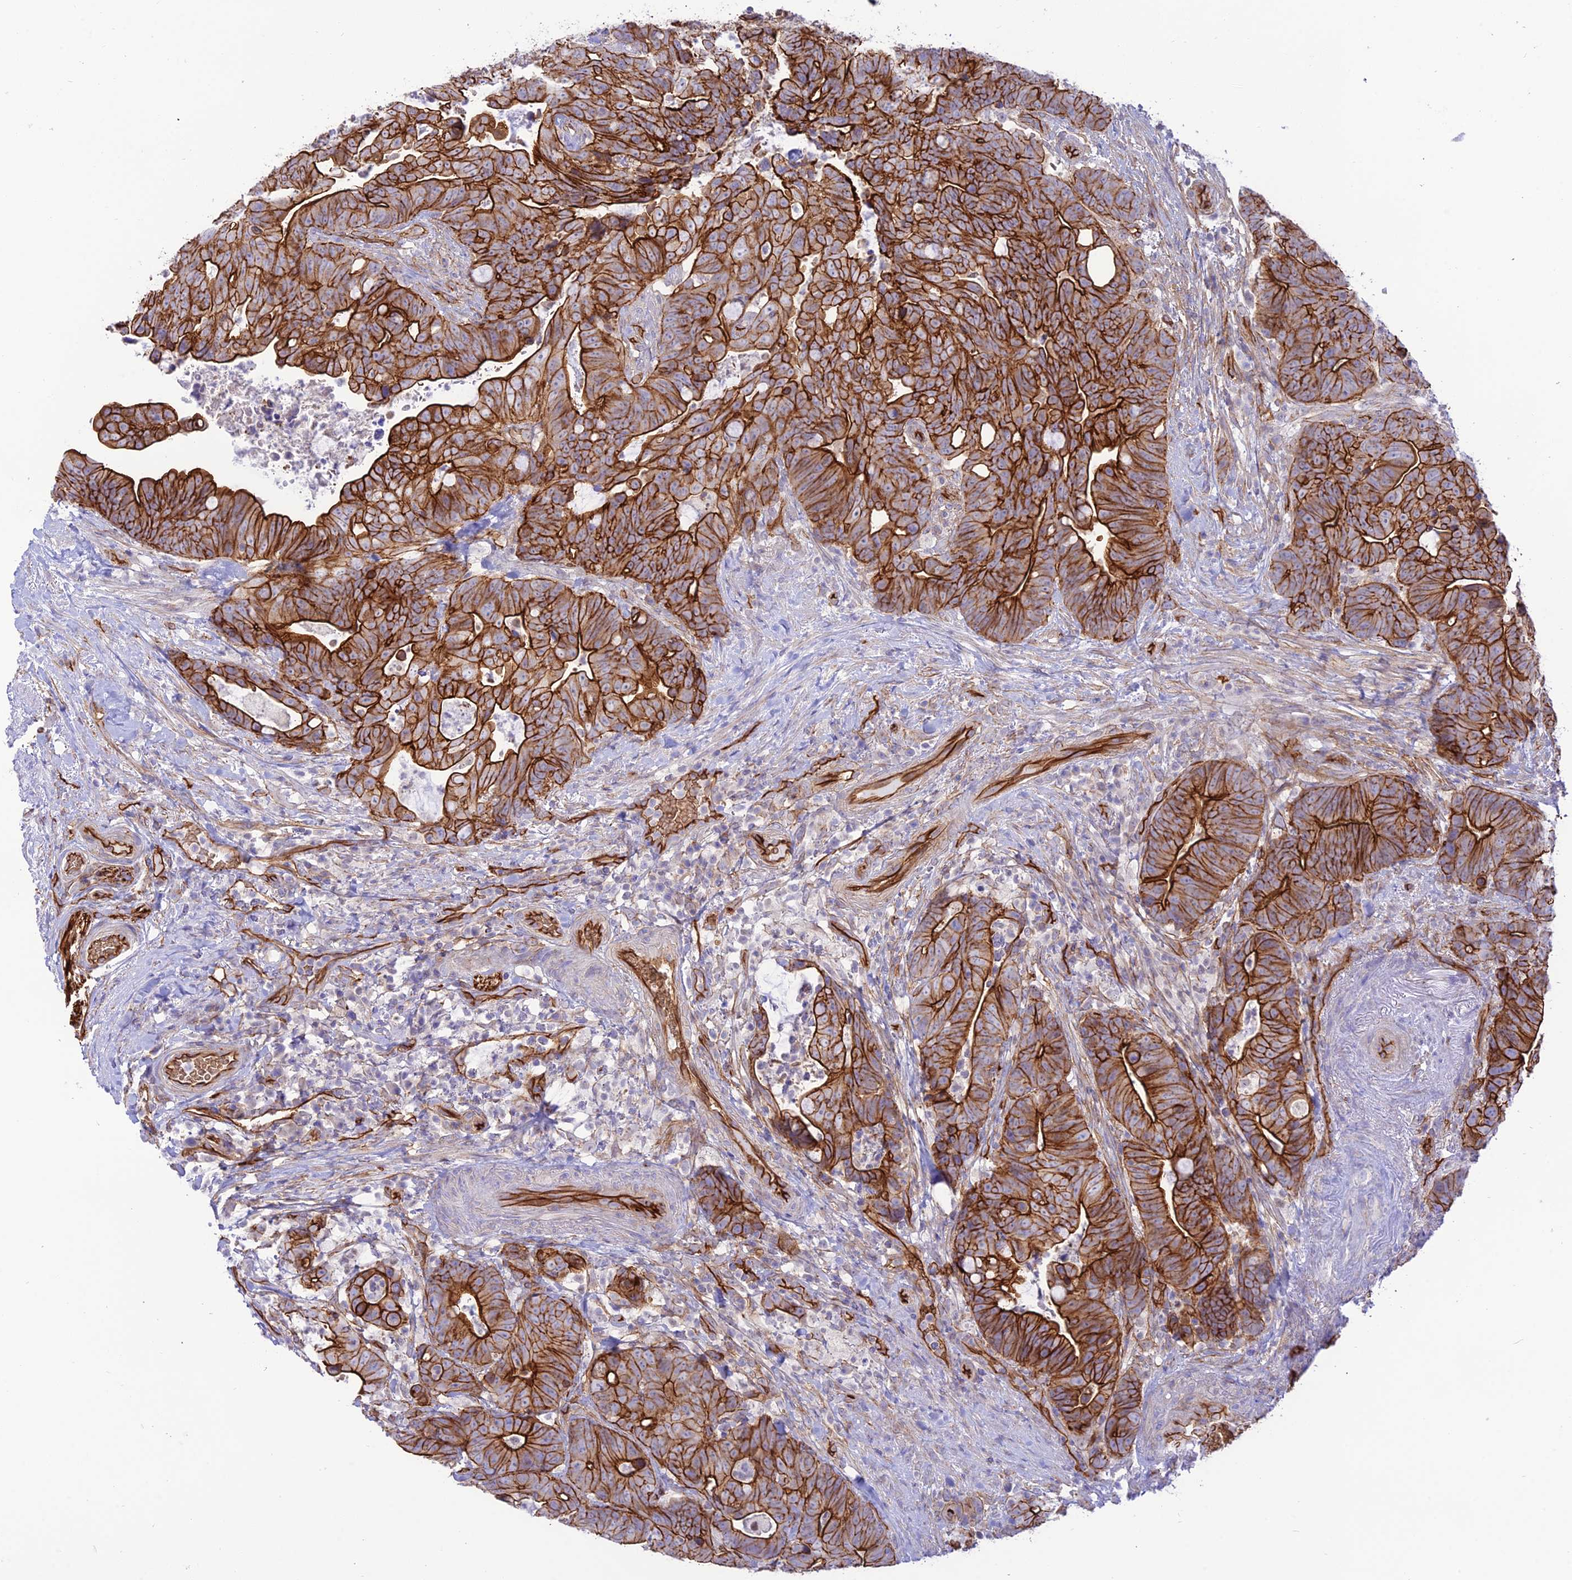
{"staining": {"intensity": "strong", "quantity": ">75%", "location": "cytoplasmic/membranous"}, "tissue": "colorectal cancer", "cell_type": "Tumor cells", "image_type": "cancer", "snomed": [{"axis": "morphology", "description": "Adenocarcinoma, NOS"}, {"axis": "topography", "description": "Colon"}], "caption": "Strong cytoplasmic/membranous expression is present in about >75% of tumor cells in colorectal cancer (adenocarcinoma).", "gene": "YPEL5", "patient": {"sex": "female", "age": 82}}